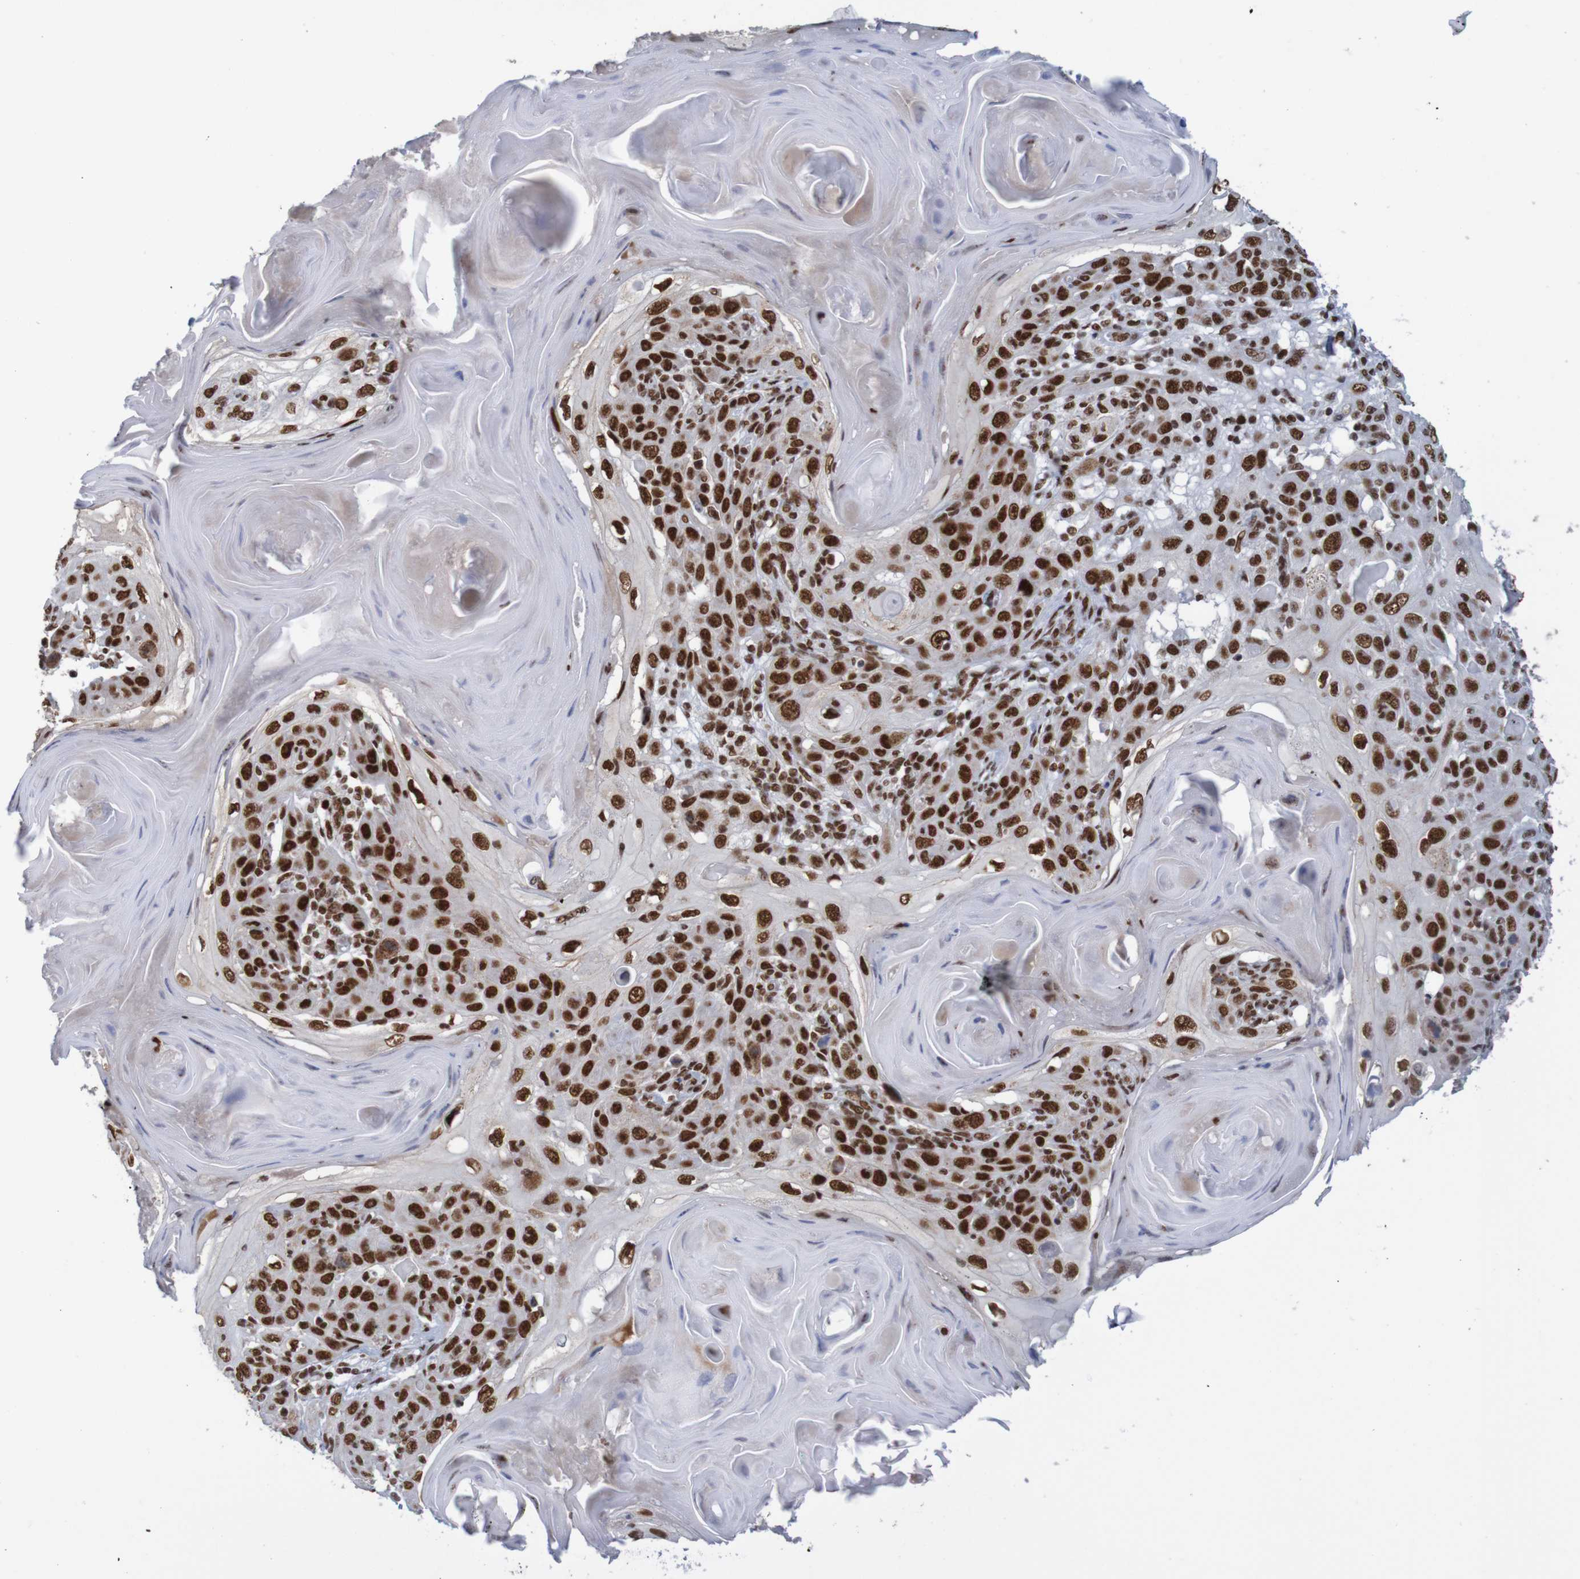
{"staining": {"intensity": "strong", "quantity": ">75%", "location": "nuclear"}, "tissue": "skin cancer", "cell_type": "Tumor cells", "image_type": "cancer", "snomed": [{"axis": "morphology", "description": "Squamous cell carcinoma, NOS"}, {"axis": "topography", "description": "Skin"}], "caption": "A histopathology image of human skin cancer (squamous cell carcinoma) stained for a protein demonstrates strong nuclear brown staining in tumor cells.", "gene": "THRAP3", "patient": {"sex": "female", "age": 88}}